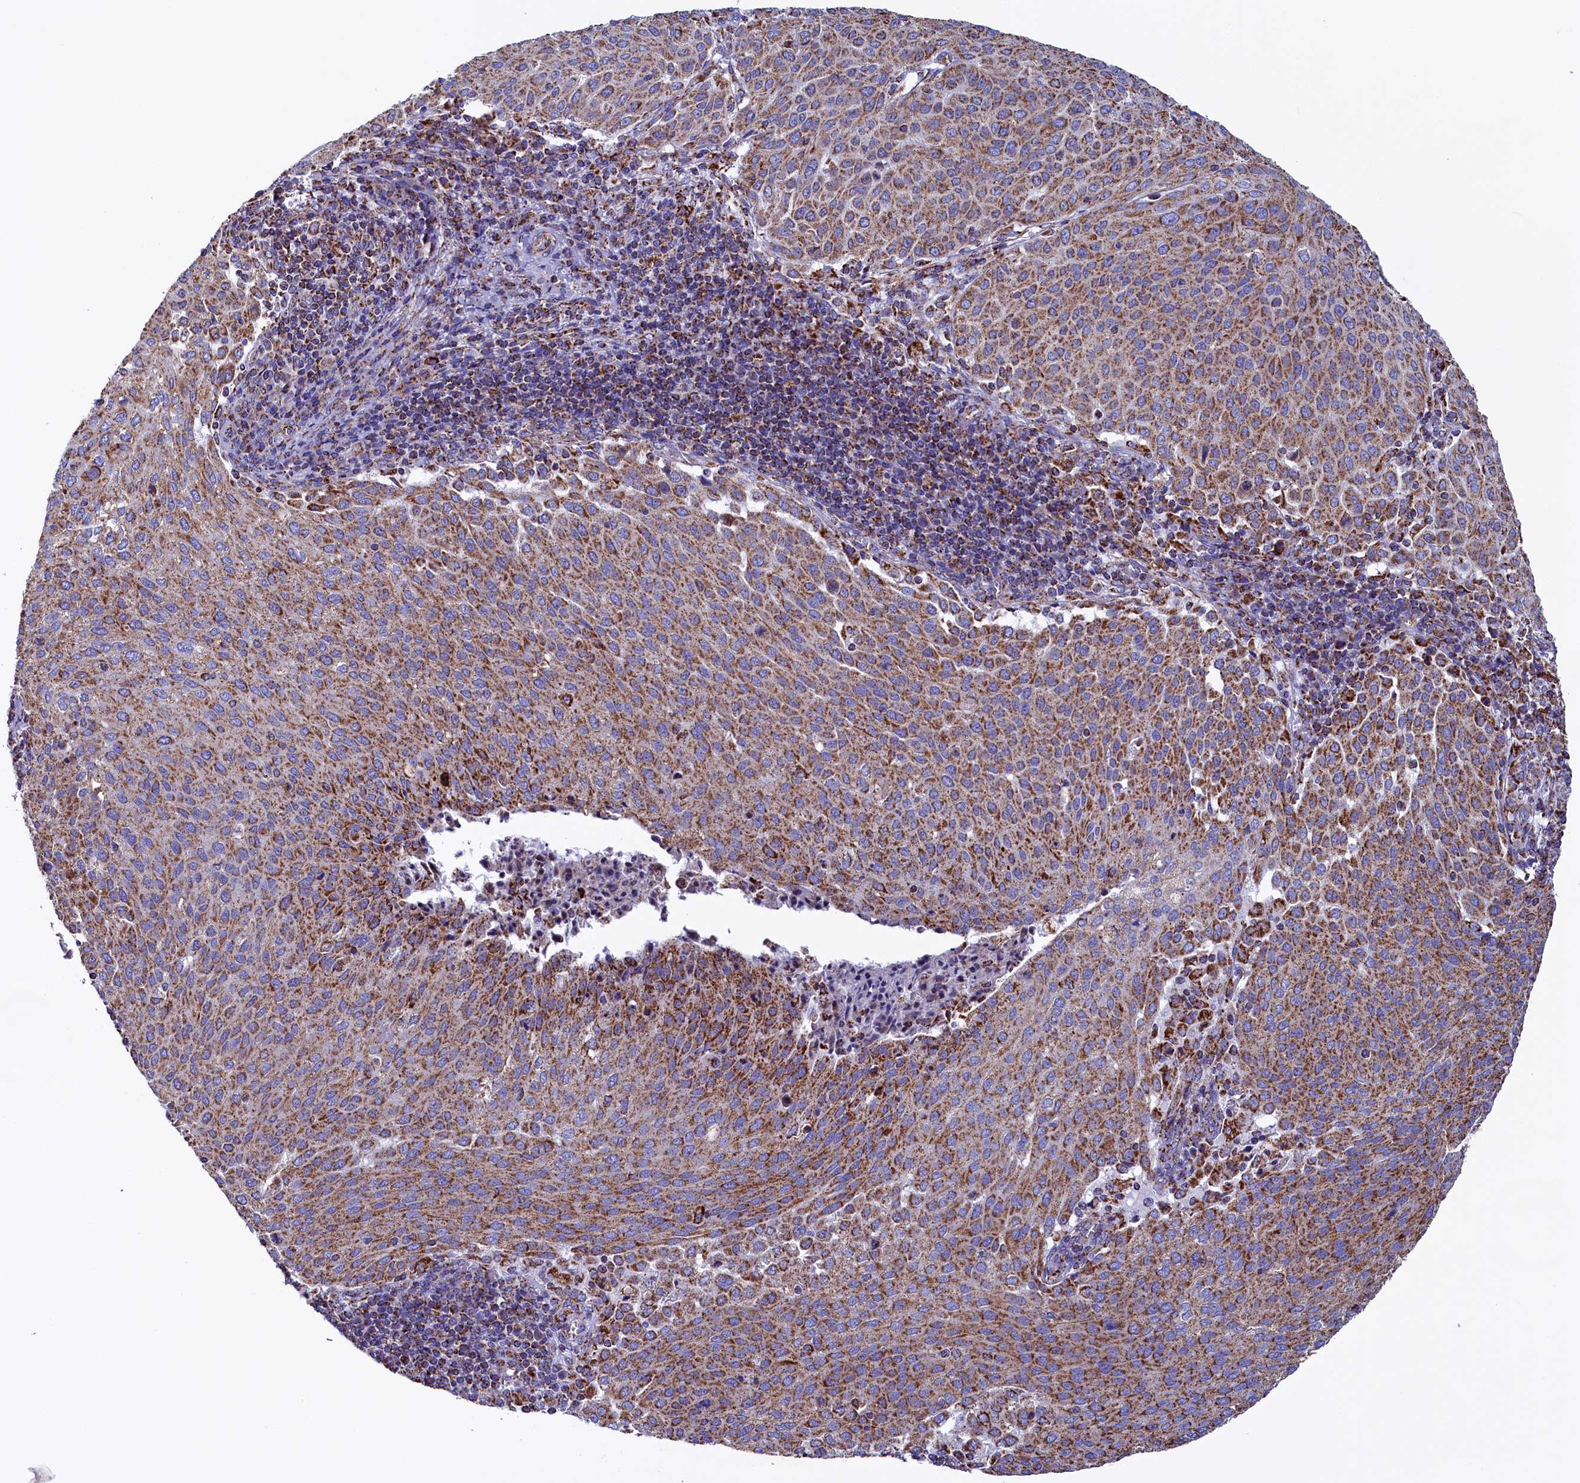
{"staining": {"intensity": "moderate", "quantity": ">75%", "location": "cytoplasmic/membranous"}, "tissue": "cervical cancer", "cell_type": "Tumor cells", "image_type": "cancer", "snomed": [{"axis": "morphology", "description": "Squamous cell carcinoma, NOS"}, {"axis": "topography", "description": "Cervix"}], "caption": "Human cervical squamous cell carcinoma stained for a protein (brown) demonstrates moderate cytoplasmic/membranous positive positivity in about >75% of tumor cells.", "gene": "SLC39A3", "patient": {"sex": "female", "age": 46}}